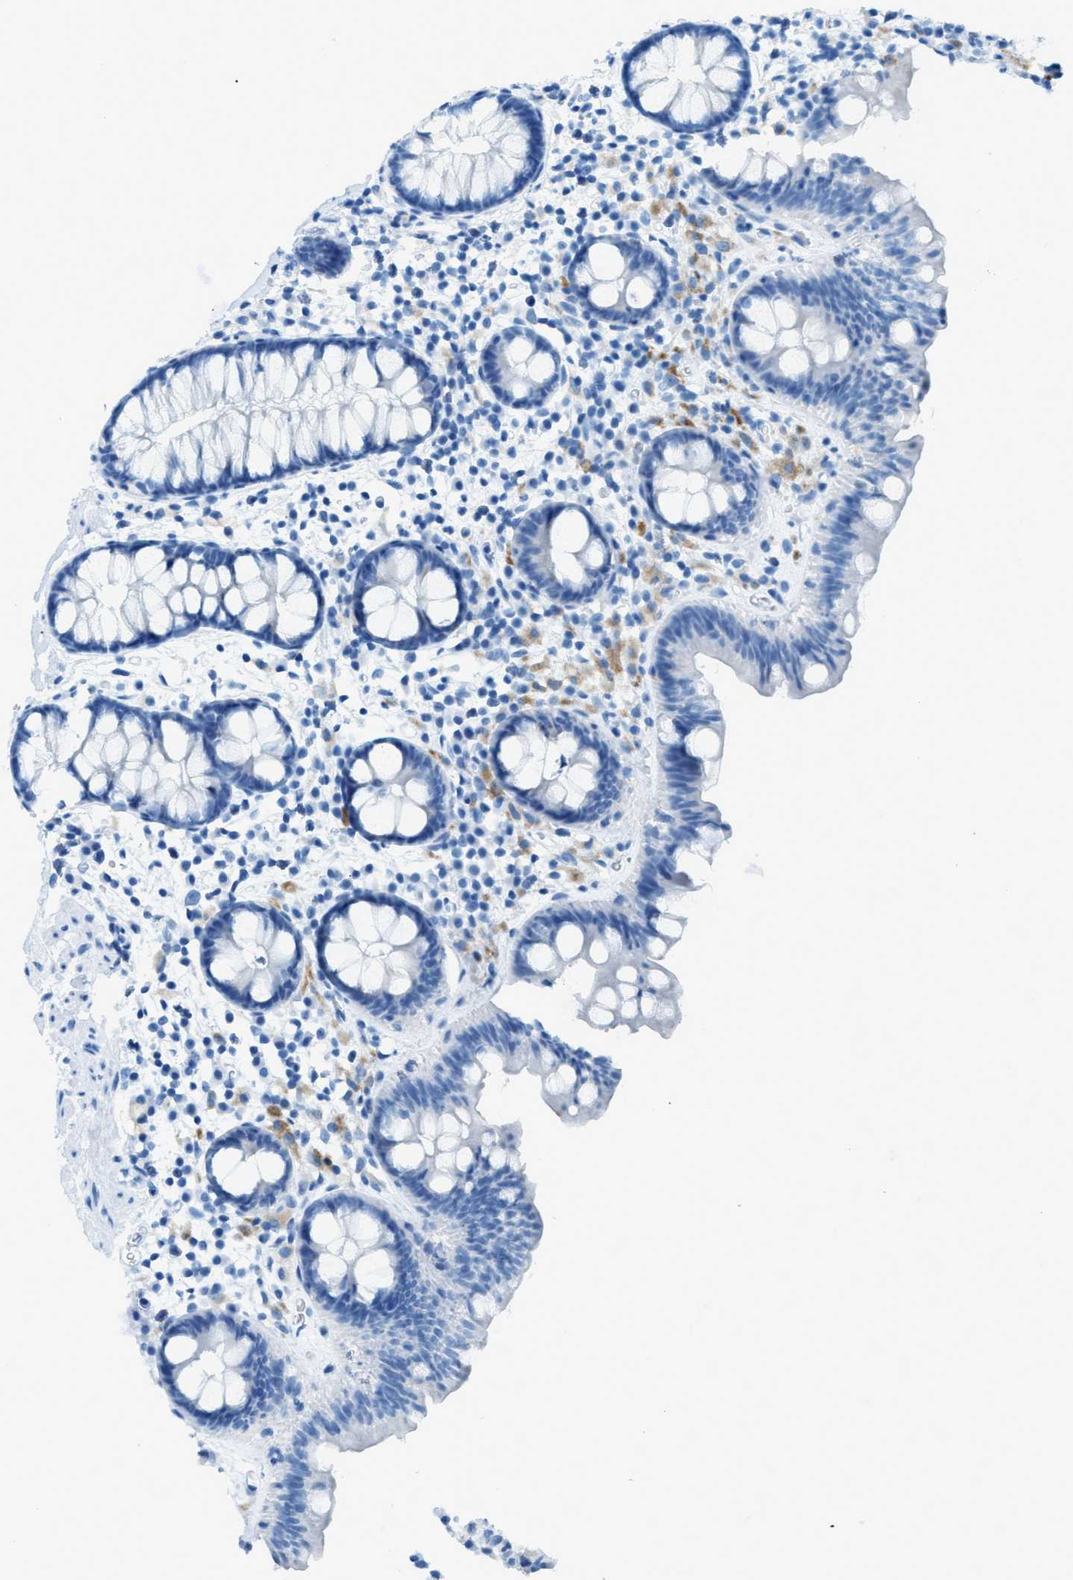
{"staining": {"intensity": "negative", "quantity": "none", "location": "none"}, "tissue": "colon", "cell_type": "Endothelial cells", "image_type": "normal", "snomed": [{"axis": "morphology", "description": "Normal tissue, NOS"}, {"axis": "topography", "description": "Colon"}], "caption": "Immunohistochemistry of normal colon shows no positivity in endothelial cells. (Immunohistochemistry, brightfield microscopy, high magnification).", "gene": "C21orf62", "patient": {"sex": "female", "age": 80}}